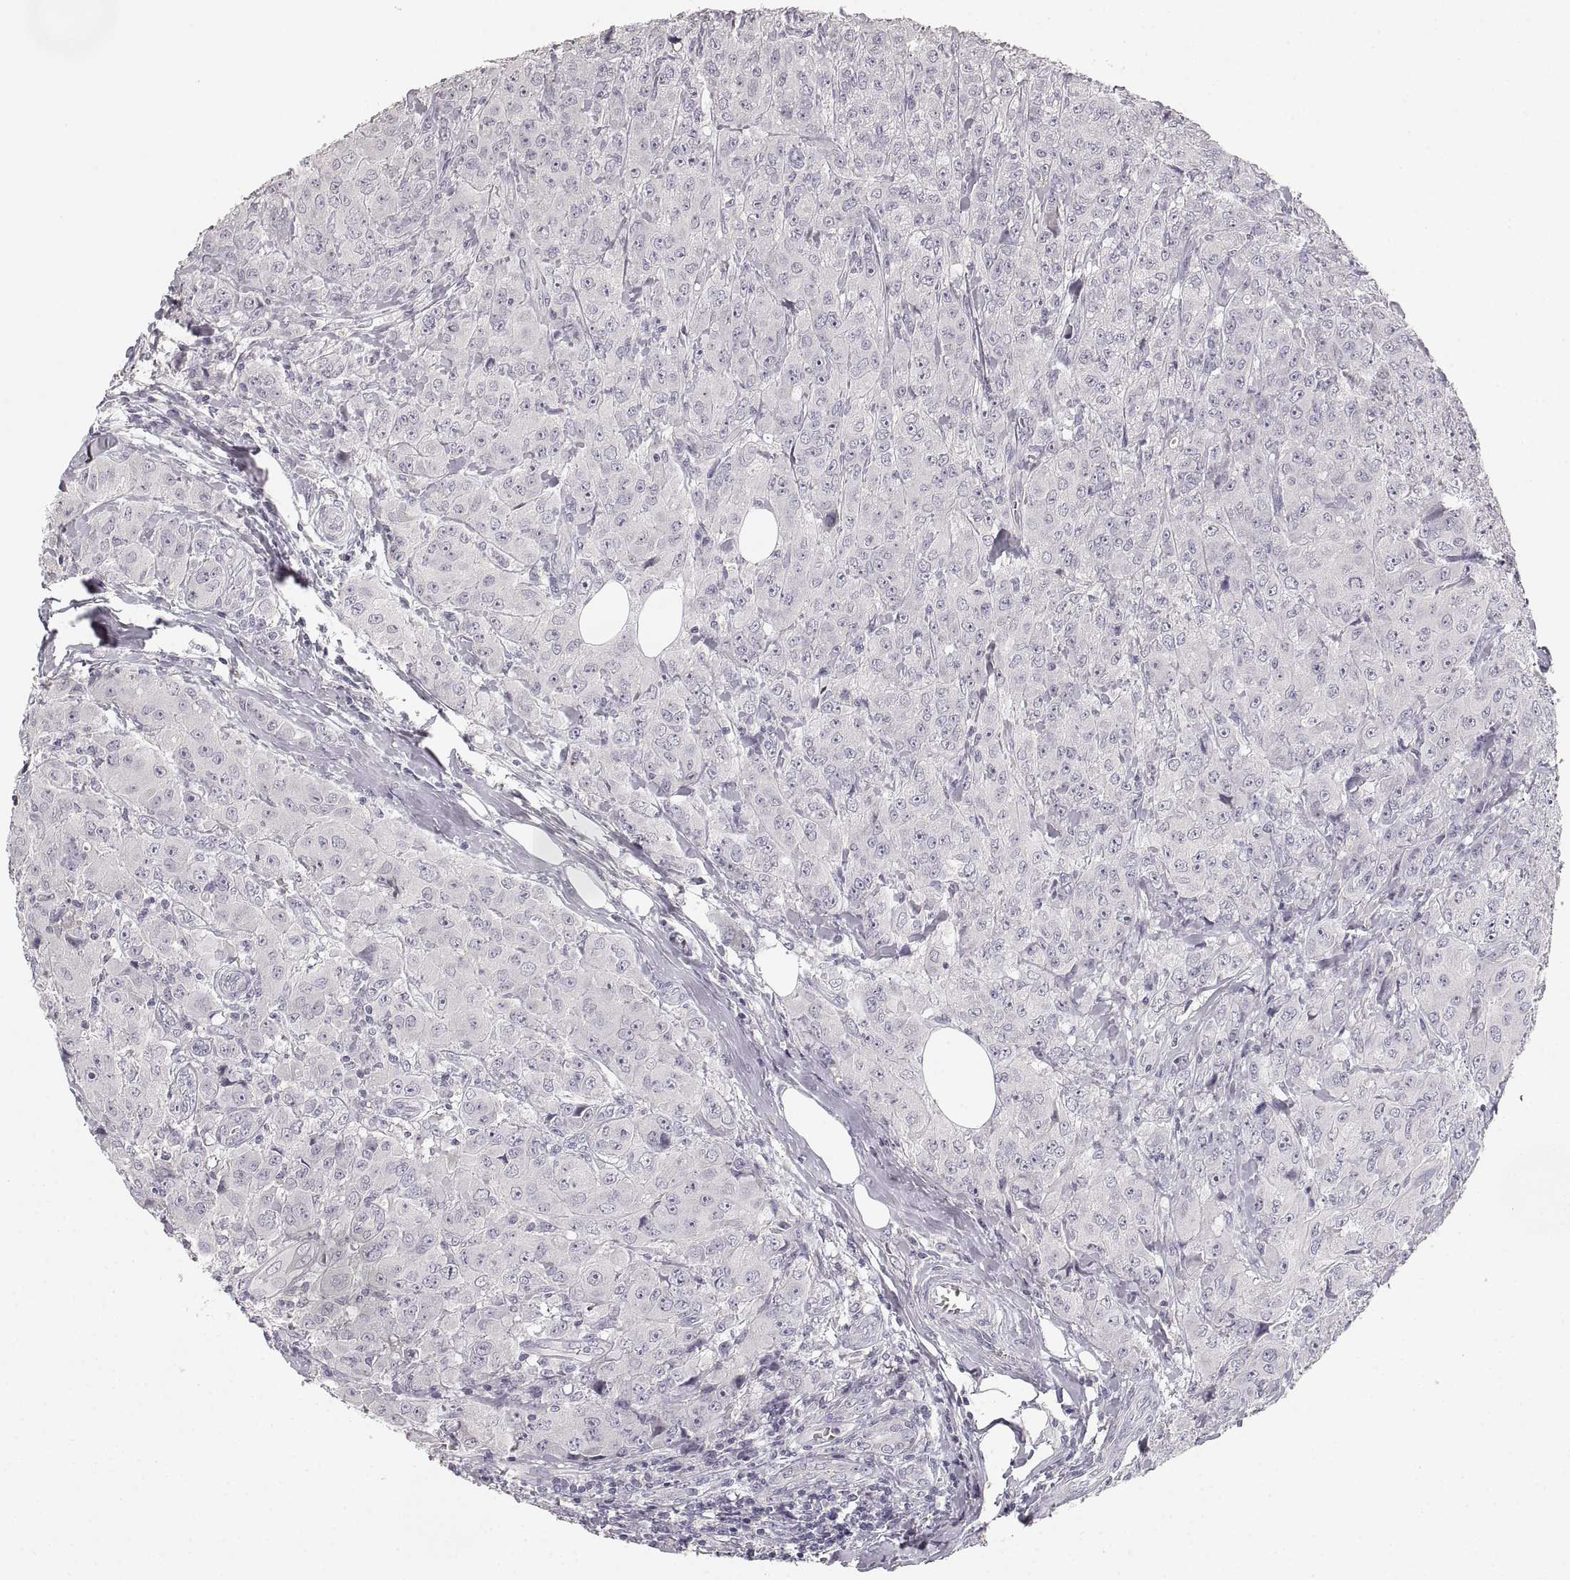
{"staining": {"intensity": "negative", "quantity": "none", "location": "none"}, "tissue": "breast cancer", "cell_type": "Tumor cells", "image_type": "cancer", "snomed": [{"axis": "morphology", "description": "Duct carcinoma"}, {"axis": "topography", "description": "Breast"}], "caption": "An immunohistochemistry micrograph of breast cancer is shown. There is no staining in tumor cells of breast cancer.", "gene": "RUNDC3A", "patient": {"sex": "female", "age": 43}}